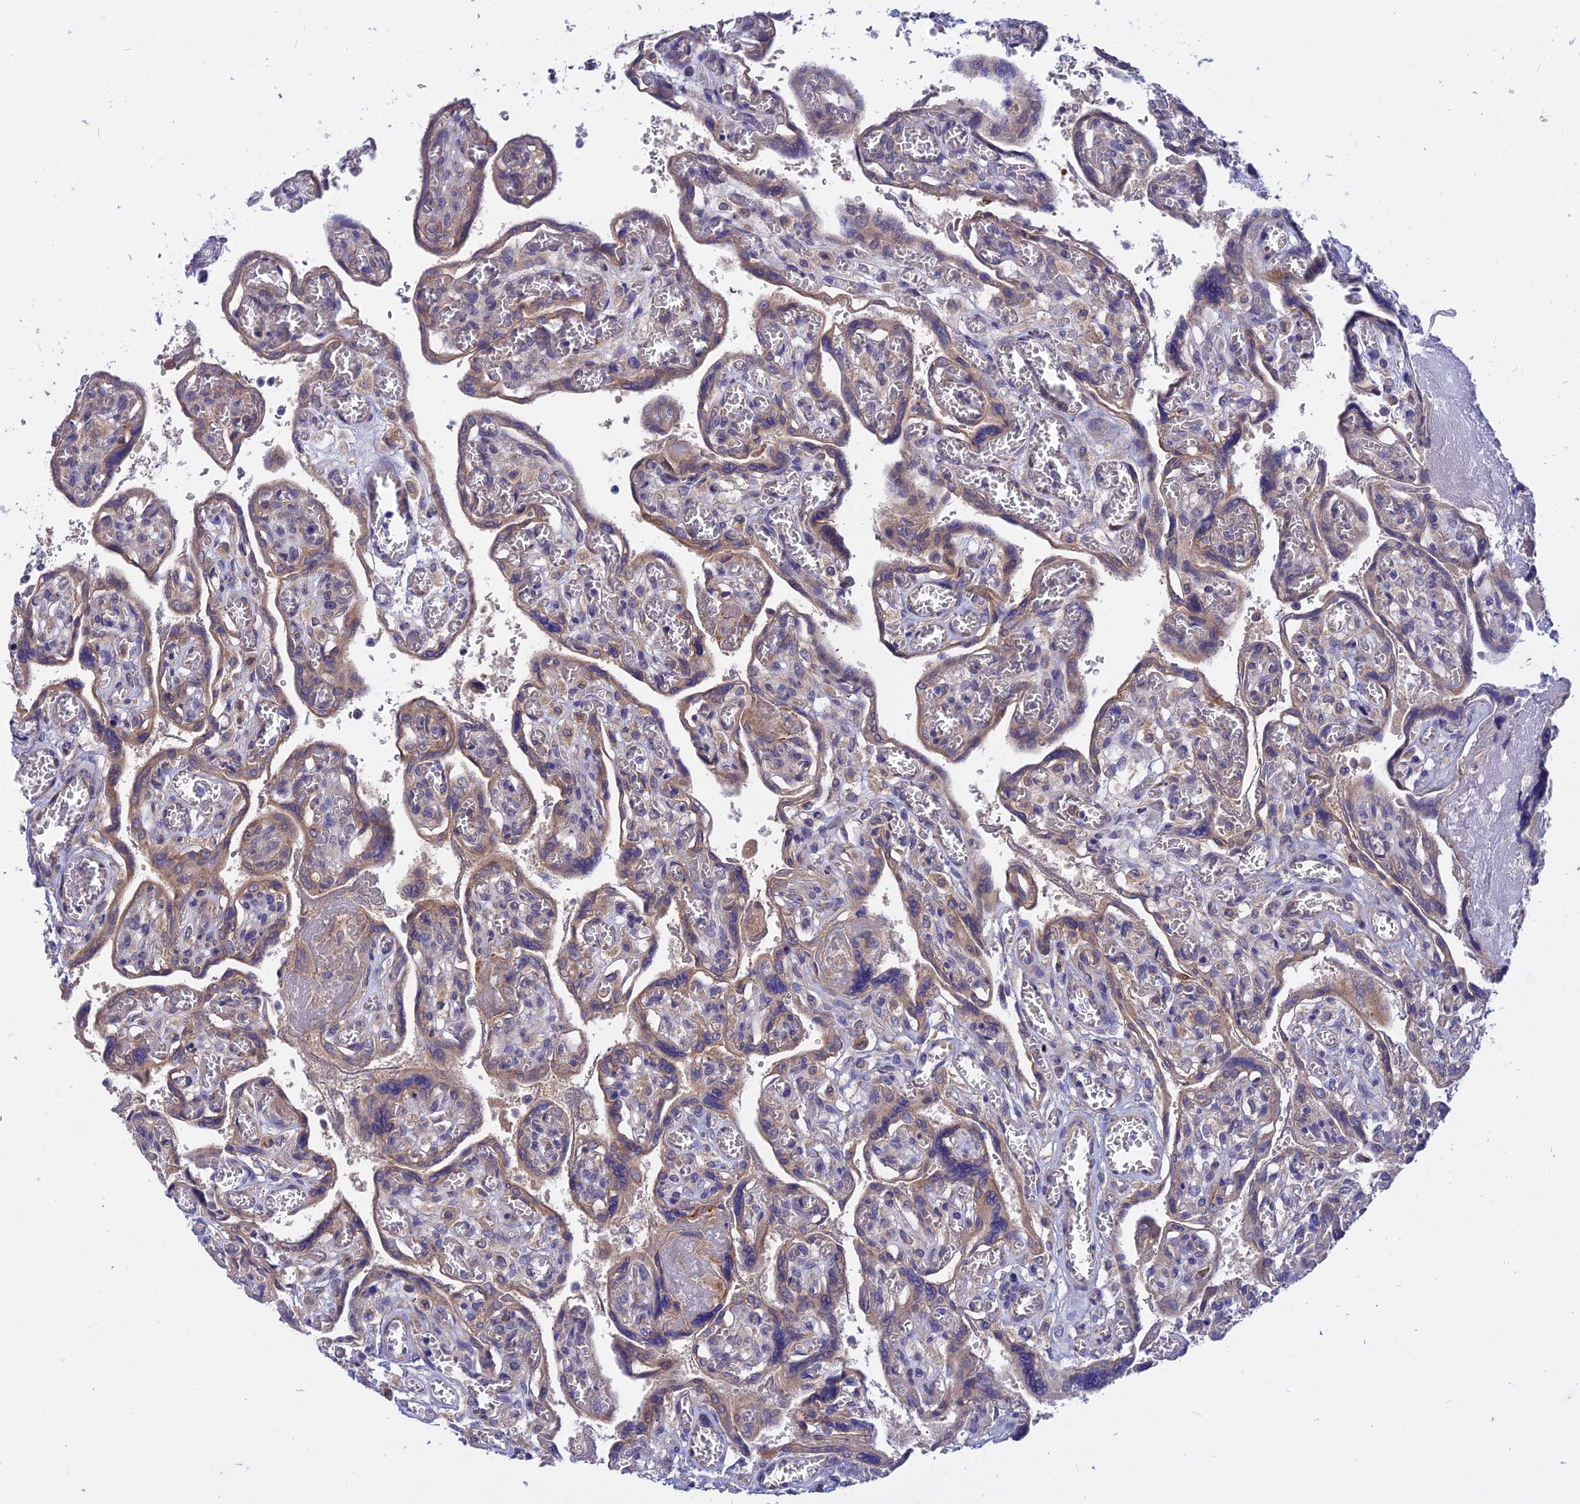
{"staining": {"intensity": "strong", "quantity": "25%-75%", "location": "cytoplasmic/membranous"}, "tissue": "placenta", "cell_type": "Trophoblastic cells", "image_type": "normal", "snomed": [{"axis": "morphology", "description": "Normal tissue, NOS"}, {"axis": "topography", "description": "Placenta"}], "caption": "An immunohistochemistry micrograph of benign tissue is shown. Protein staining in brown highlights strong cytoplasmic/membranous positivity in placenta within trophoblastic cells.", "gene": "HYCC1", "patient": {"sex": "female", "age": 39}}